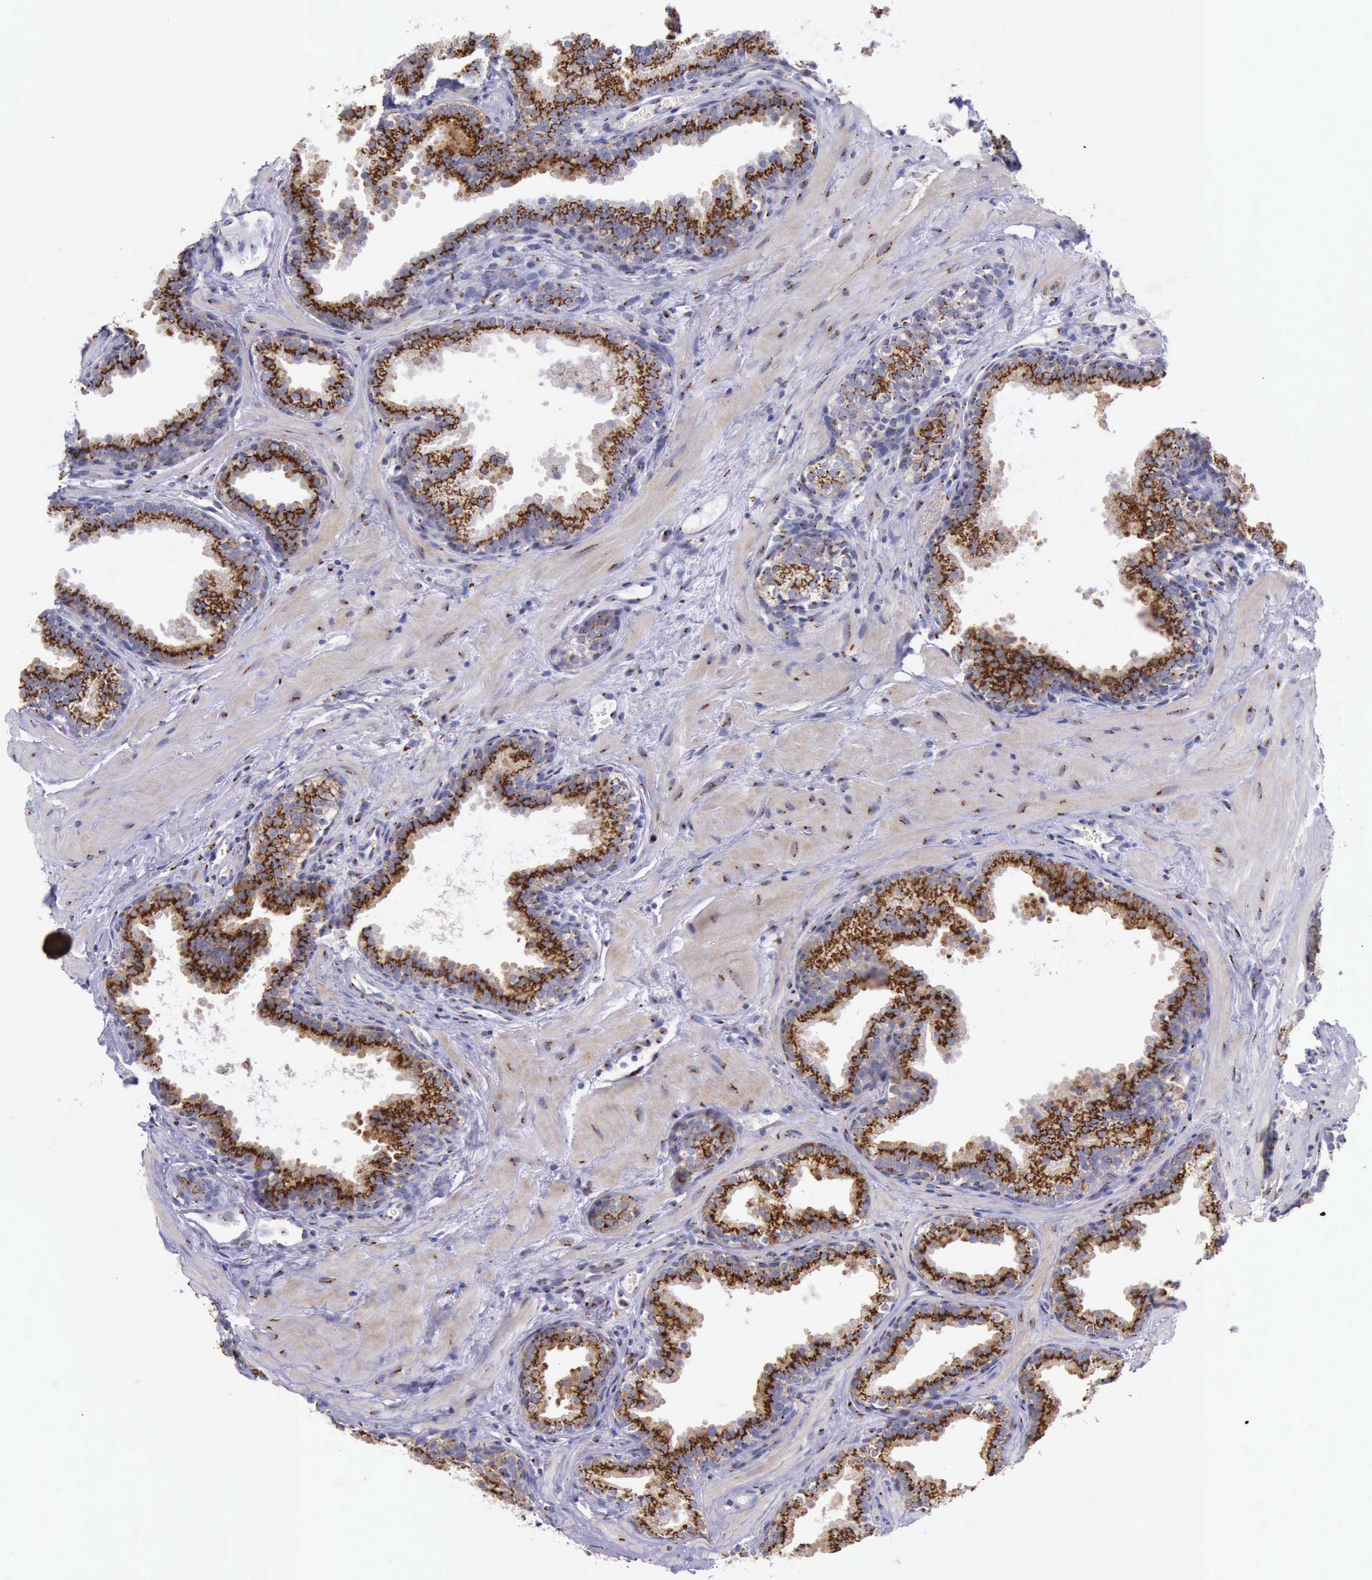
{"staining": {"intensity": "strong", "quantity": ">75%", "location": "cytoplasmic/membranous"}, "tissue": "prostate", "cell_type": "Glandular cells", "image_type": "normal", "snomed": [{"axis": "morphology", "description": "Normal tissue, NOS"}, {"axis": "topography", "description": "Prostate"}], "caption": "Unremarkable prostate displays strong cytoplasmic/membranous staining in approximately >75% of glandular cells The protein is shown in brown color, while the nuclei are stained blue..", "gene": "GOLGA5", "patient": {"sex": "male", "age": 51}}